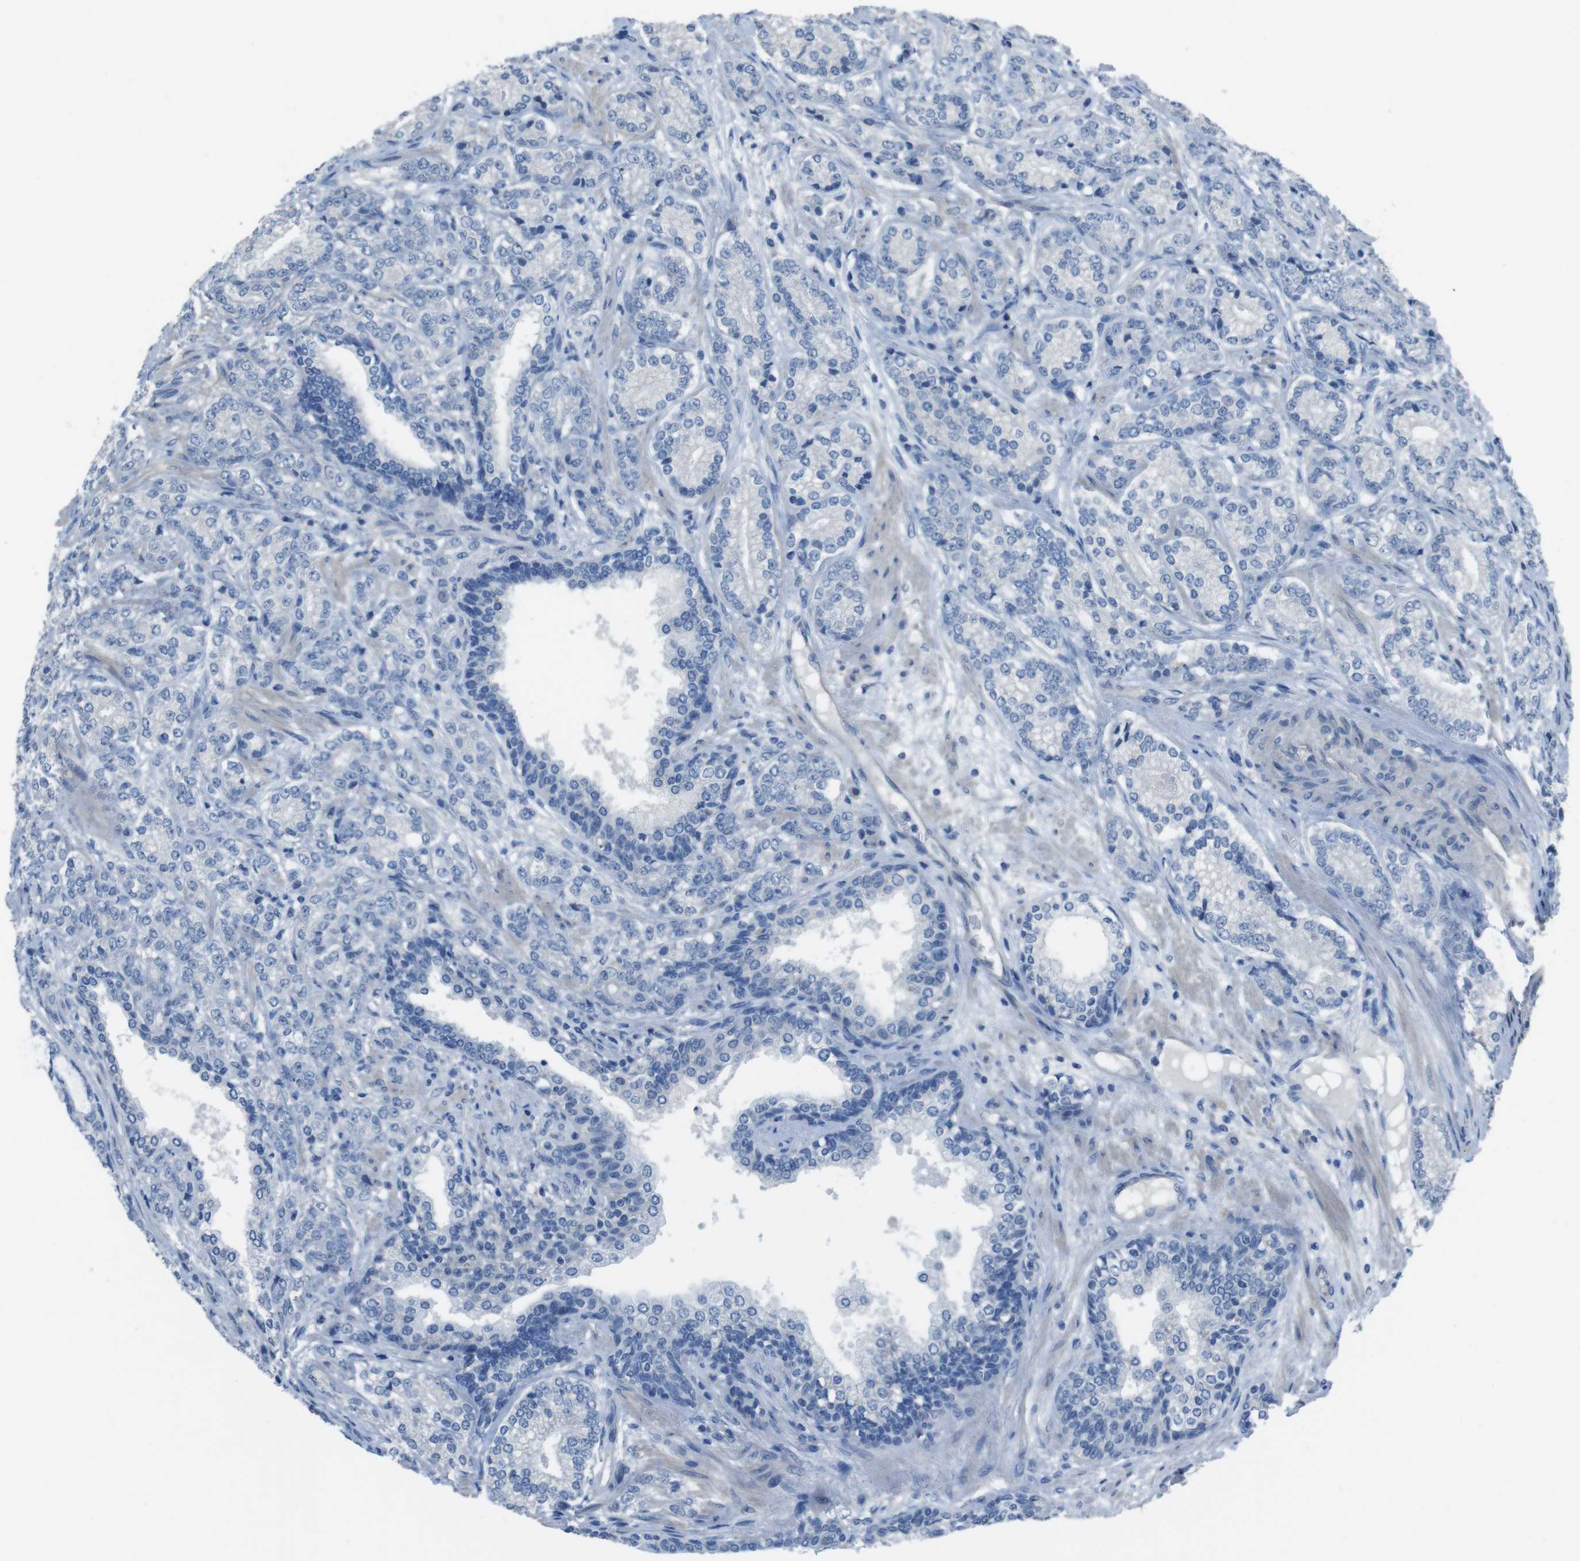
{"staining": {"intensity": "negative", "quantity": "none", "location": "none"}, "tissue": "prostate cancer", "cell_type": "Tumor cells", "image_type": "cancer", "snomed": [{"axis": "morphology", "description": "Adenocarcinoma, High grade"}, {"axis": "topography", "description": "Prostate"}], "caption": "A micrograph of human adenocarcinoma (high-grade) (prostate) is negative for staining in tumor cells.", "gene": "CYP2C8", "patient": {"sex": "male", "age": 61}}